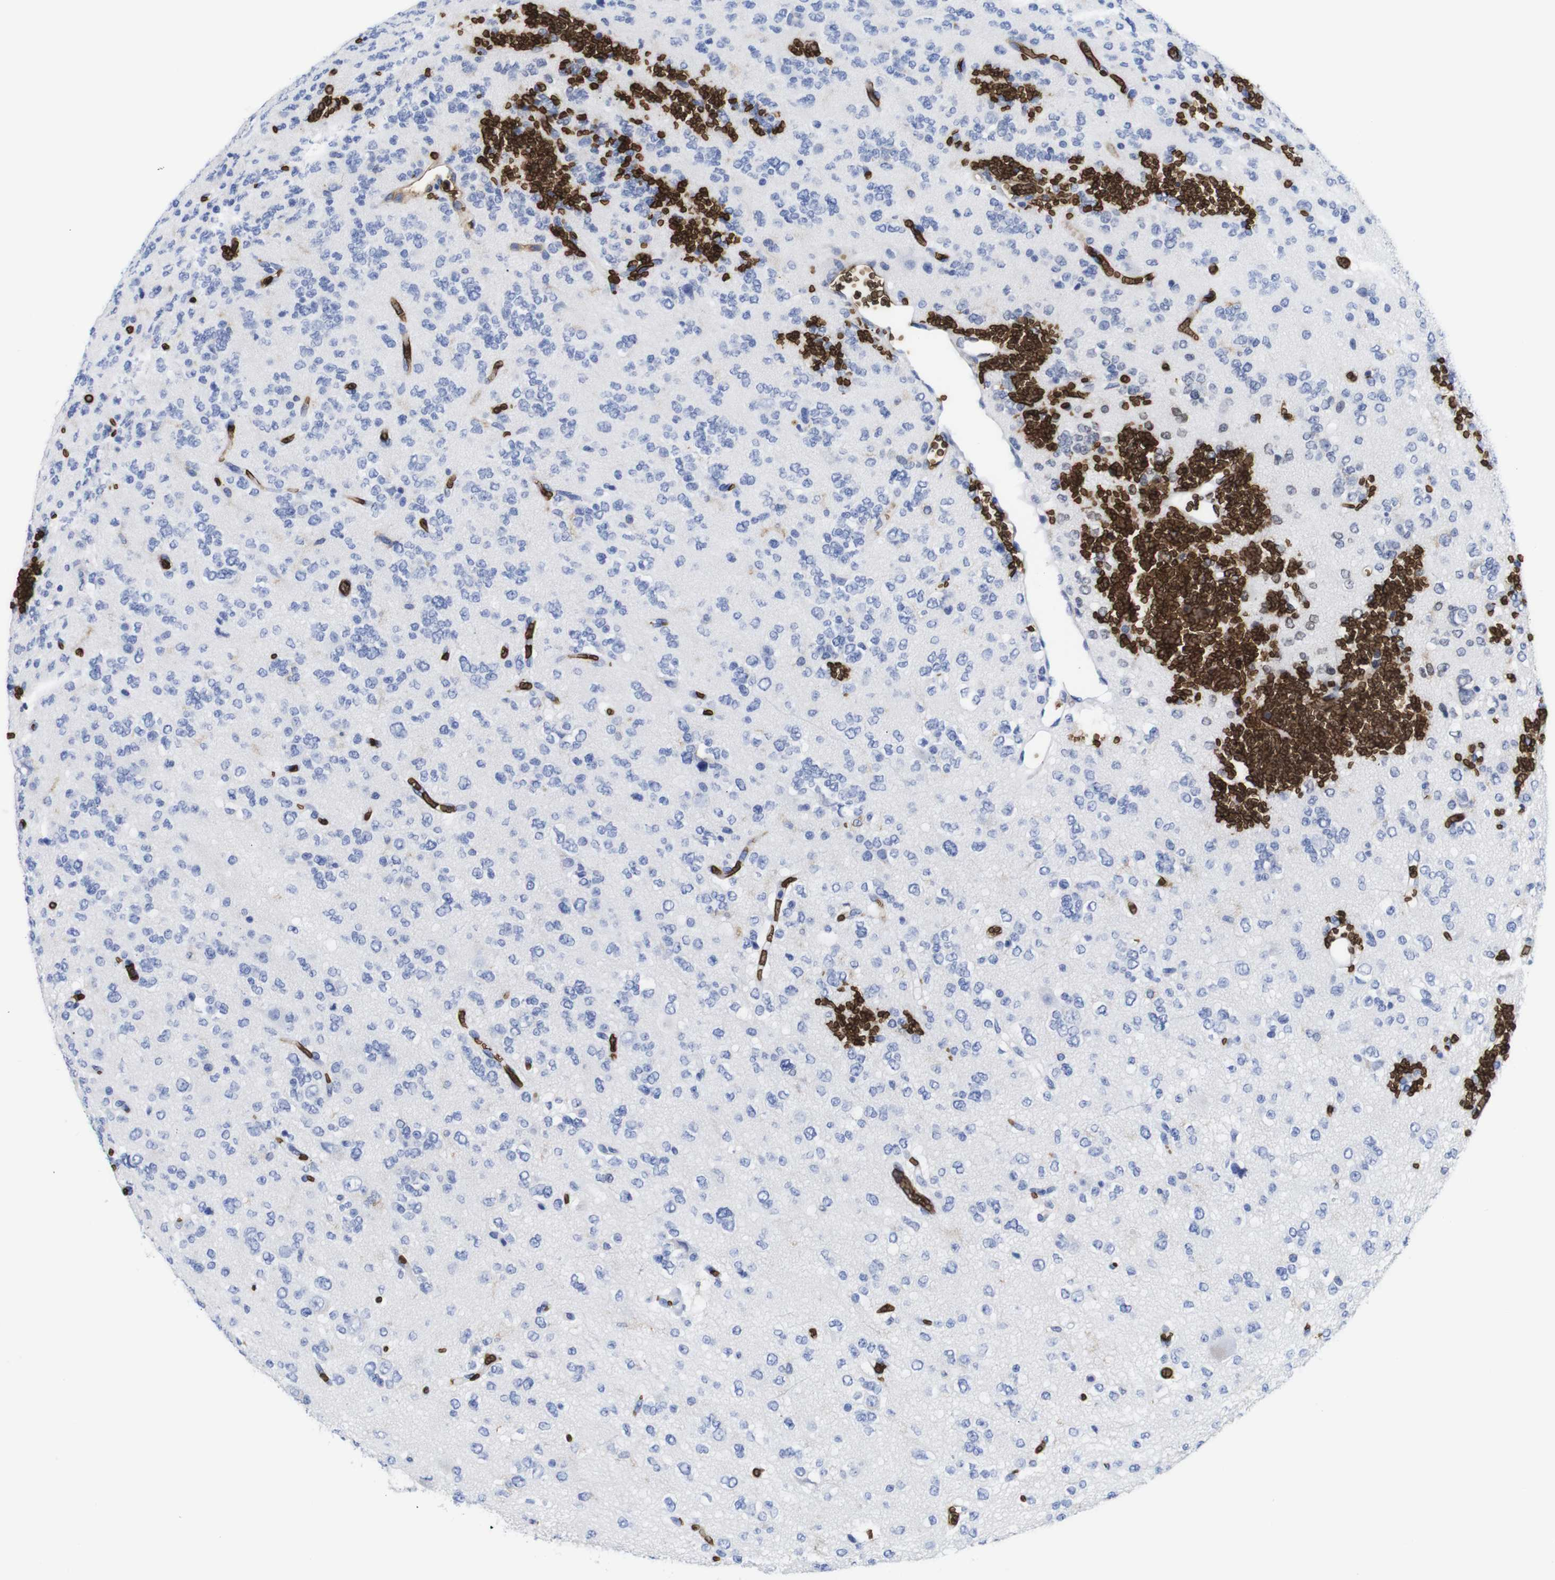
{"staining": {"intensity": "negative", "quantity": "none", "location": "none"}, "tissue": "glioma", "cell_type": "Tumor cells", "image_type": "cancer", "snomed": [{"axis": "morphology", "description": "Glioma, malignant, Low grade"}, {"axis": "topography", "description": "Brain"}], "caption": "The micrograph displays no significant staining in tumor cells of malignant glioma (low-grade). (Brightfield microscopy of DAB (3,3'-diaminobenzidine) immunohistochemistry at high magnification).", "gene": "S1PR2", "patient": {"sex": "male", "age": 38}}